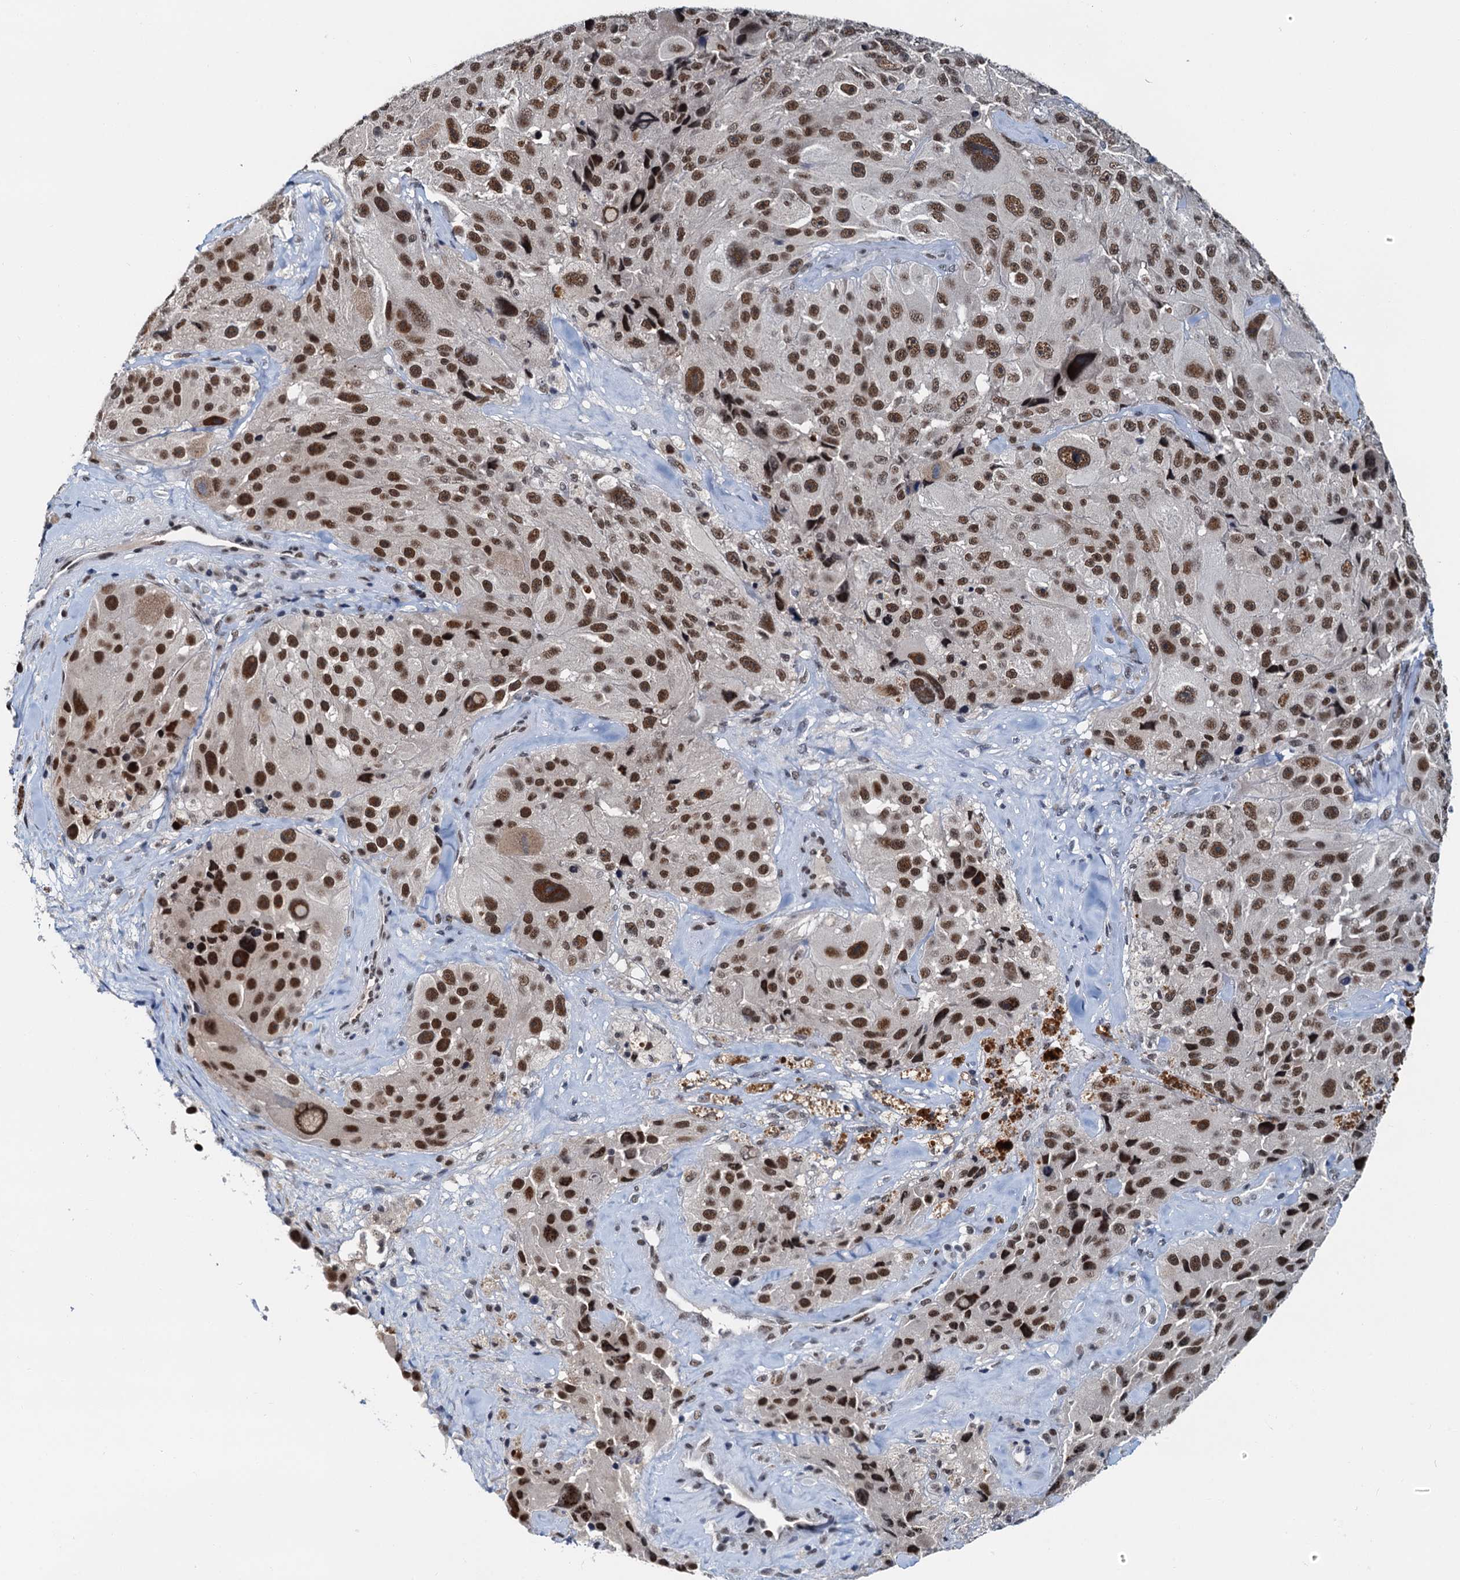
{"staining": {"intensity": "strong", "quantity": ">75%", "location": "nuclear"}, "tissue": "melanoma", "cell_type": "Tumor cells", "image_type": "cancer", "snomed": [{"axis": "morphology", "description": "Malignant melanoma, Metastatic site"}, {"axis": "topography", "description": "Lymph node"}], "caption": "There is high levels of strong nuclear expression in tumor cells of melanoma, as demonstrated by immunohistochemical staining (brown color).", "gene": "SNRPD1", "patient": {"sex": "male", "age": 62}}